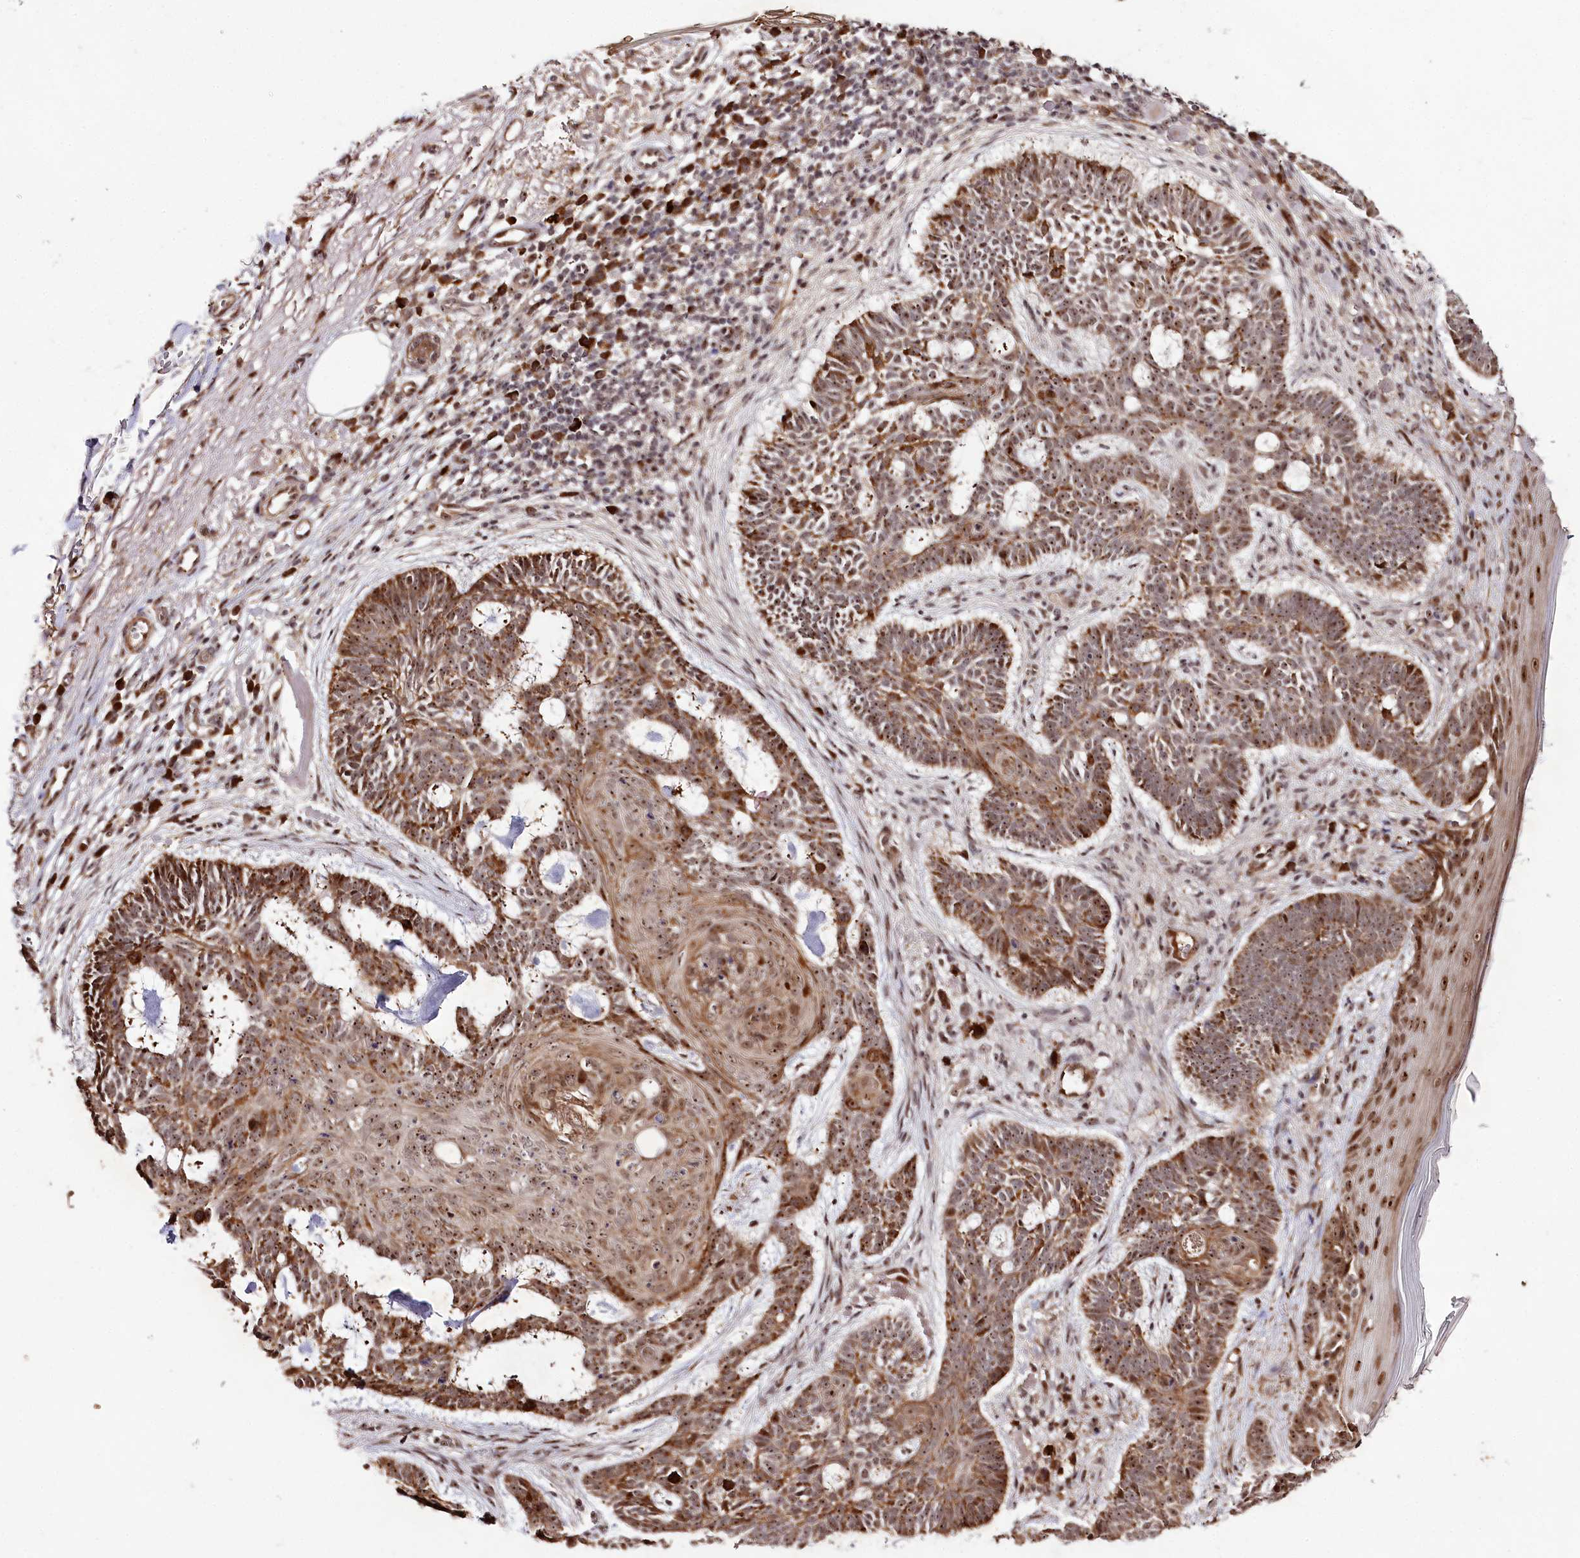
{"staining": {"intensity": "moderate", "quantity": ">75%", "location": "cytoplasmic/membranous,nuclear"}, "tissue": "skin cancer", "cell_type": "Tumor cells", "image_type": "cancer", "snomed": [{"axis": "morphology", "description": "Basal cell carcinoma"}, {"axis": "topography", "description": "Skin"}], "caption": "Immunohistochemical staining of human basal cell carcinoma (skin) reveals medium levels of moderate cytoplasmic/membranous and nuclear positivity in about >75% of tumor cells. (brown staining indicates protein expression, while blue staining denotes nuclei).", "gene": "DMP1", "patient": {"sex": "male", "age": 85}}